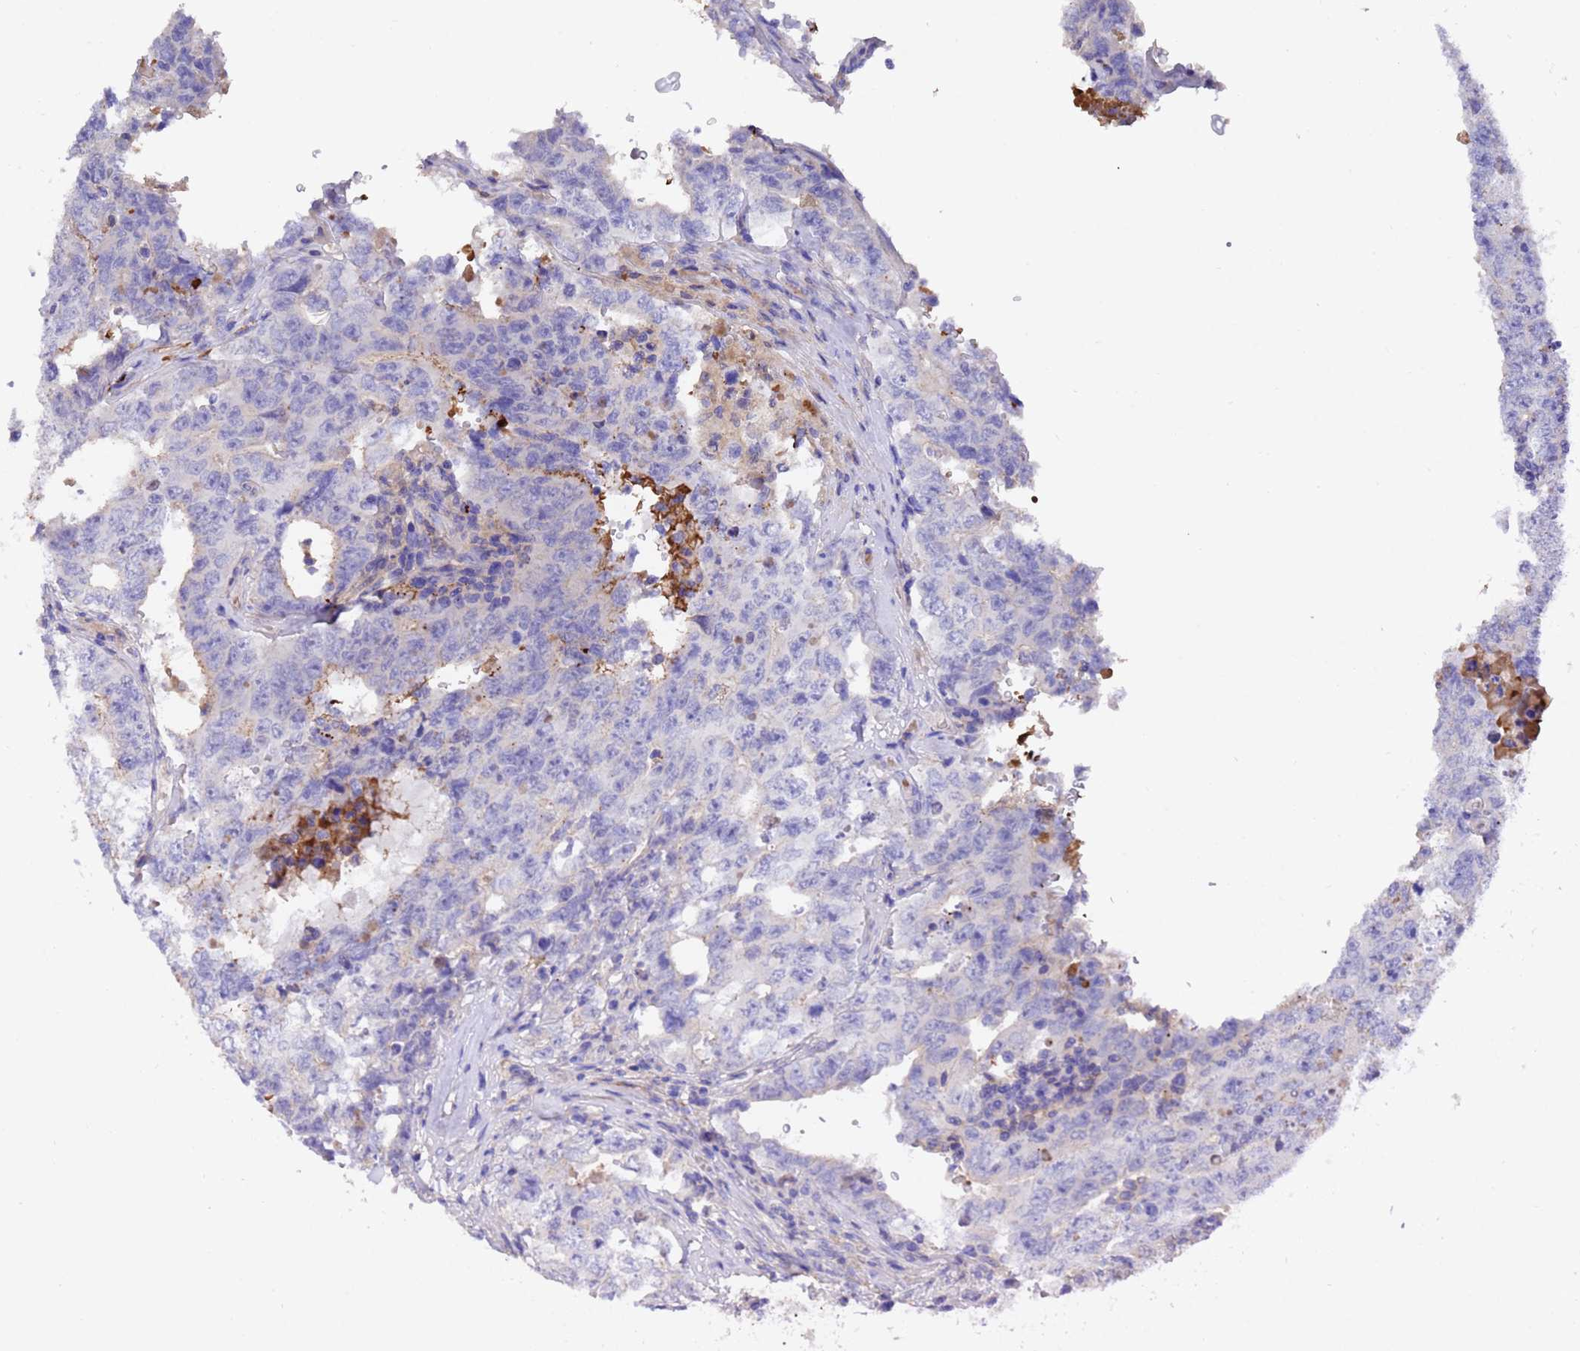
{"staining": {"intensity": "negative", "quantity": "none", "location": "none"}, "tissue": "testis cancer", "cell_type": "Tumor cells", "image_type": "cancer", "snomed": [{"axis": "morphology", "description": "Carcinoma, Embryonal, NOS"}, {"axis": "topography", "description": "Testis"}], "caption": "High magnification brightfield microscopy of embryonal carcinoma (testis) stained with DAB (brown) and counterstained with hematoxylin (blue): tumor cells show no significant positivity. (IHC, brightfield microscopy, high magnification).", "gene": "ELP6", "patient": {"sex": "male", "age": 26}}